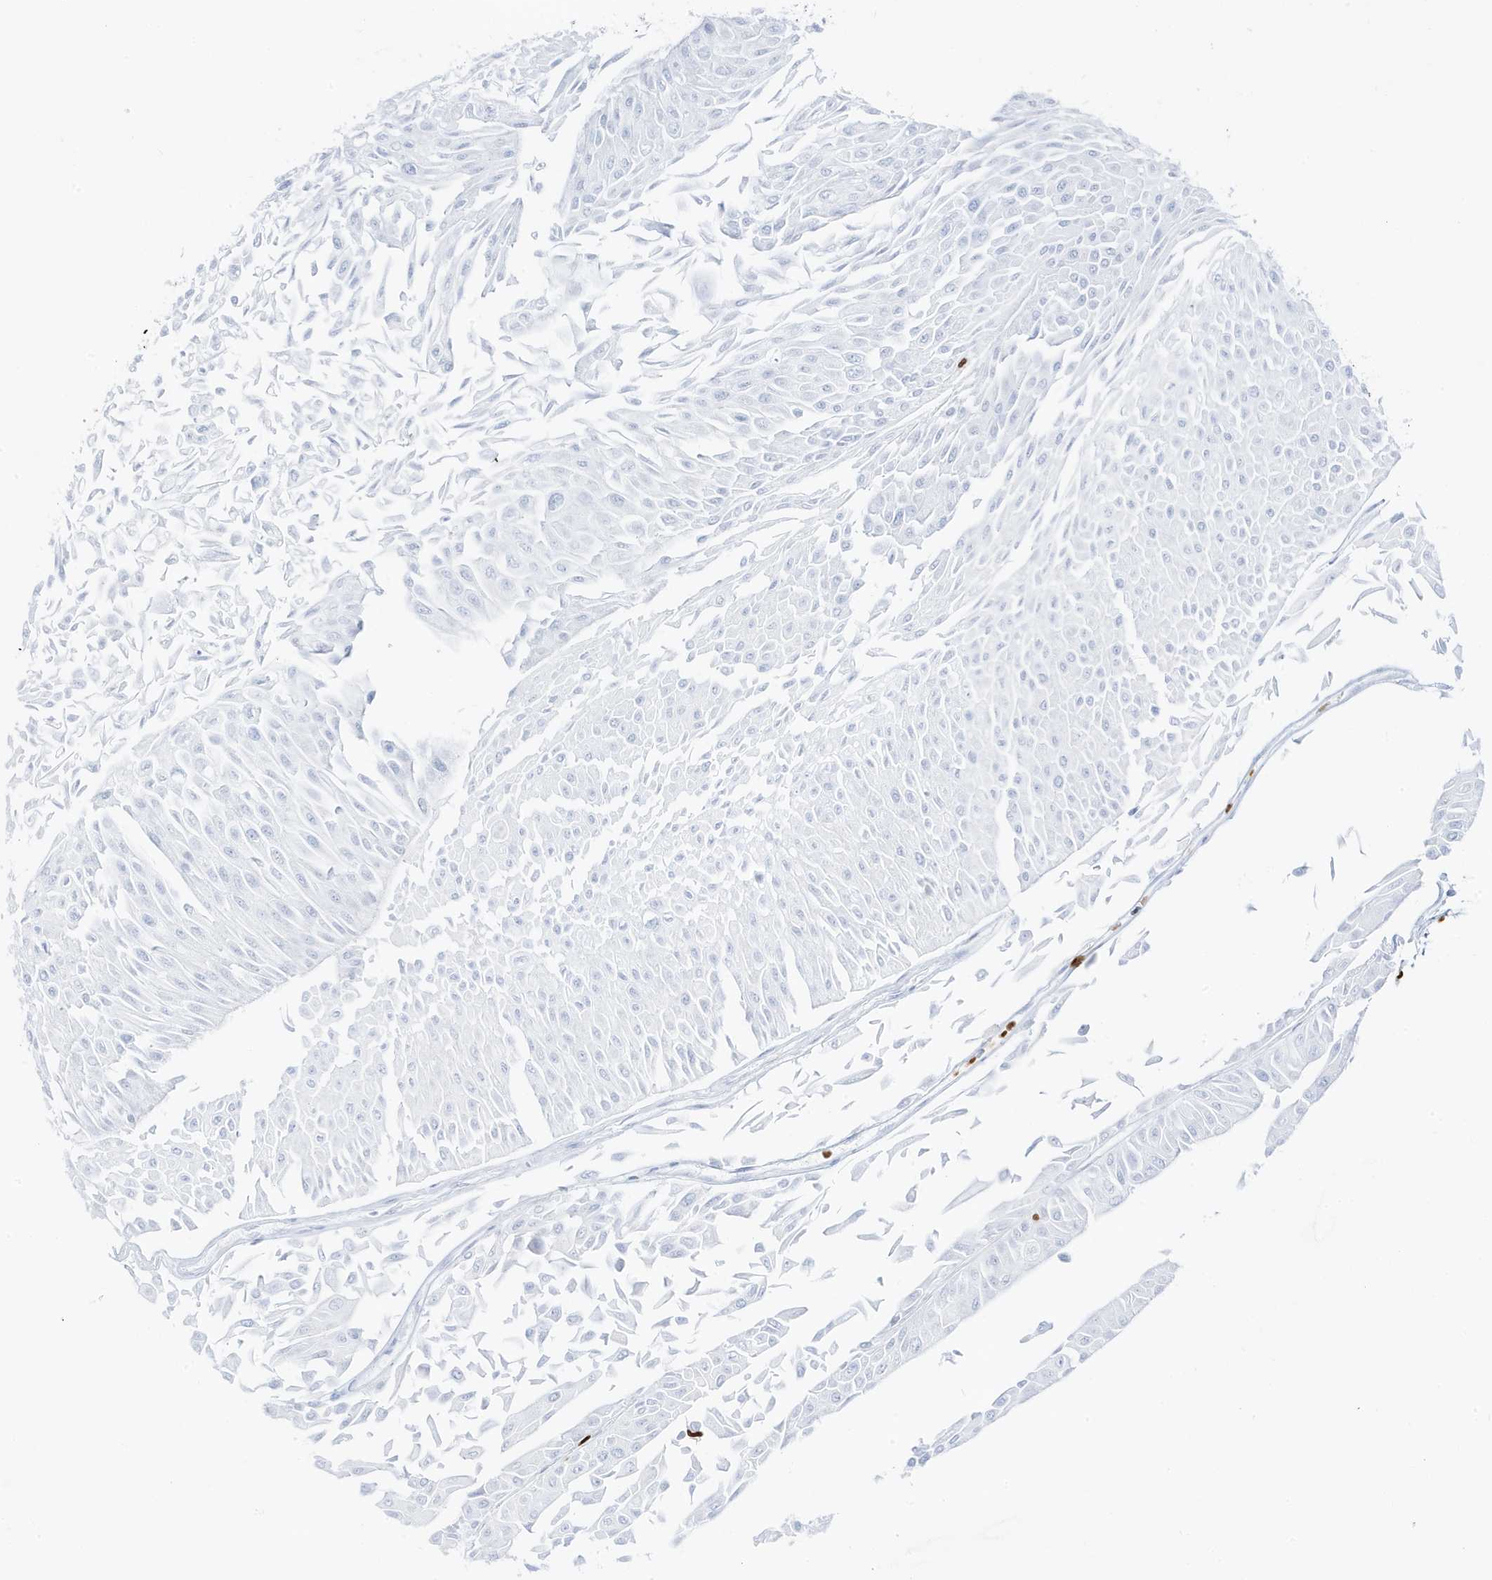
{"staining": {"intensity": "negative", "quantity": "none", "location": "none"}, "tissue": "urothelial cancer", "cell_type": "Tumor cells", "image_type": "cancer", "snomed": [{"axis": "morphology", "description": "Urothelial carcinoma, Low grade"}, {"axis": "topography", "description": "Urinary bladder"}], "caption": "Immunohistochemistry image of urothelial carcinoma (low-grade) stained for a protein (brown), which shows no staining in tumor cells.", "gene": "MNDA", "patient": {"sex": "male", "age": 67}}